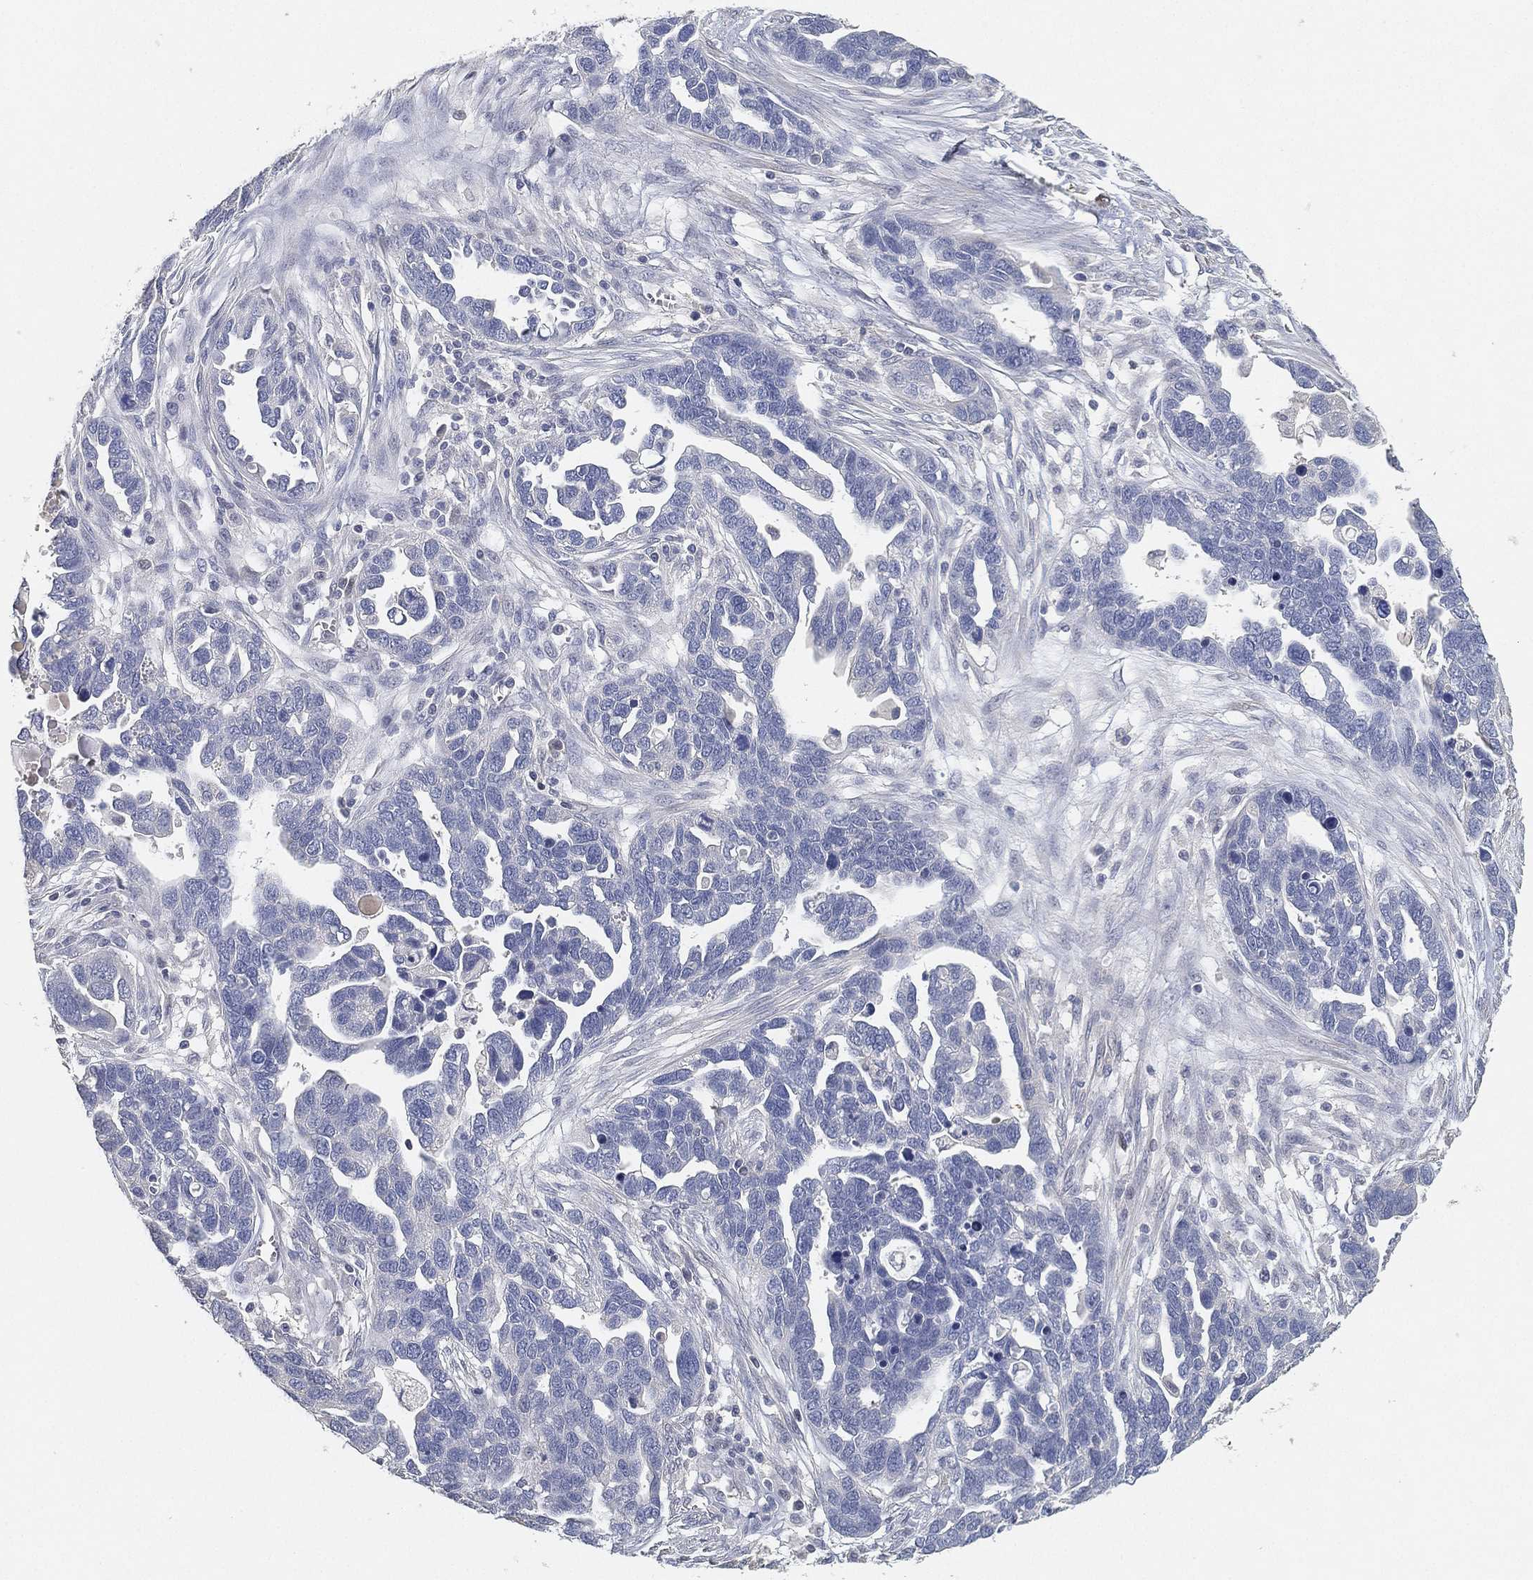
{"staining": {"intensity": "negative", "quantity": "none", "location": "none"}, "tissue": "ovarian cancer", "cell_type": "Tumor cells", "image_type": "cancer", "snomed": [{"axis": "morphology", "description": "Cystadenocarcinoma, serous, NOS"}, {"axis": "topography", "description": "Ovary"}], "caption": "A histopathology image of human ovarian cancer is negative for staining in tumor cells. The staining was performed using DAB (3,3'-diaminobenzidine) to visualize the protein expression in brown, while the nuclei were stained in blue with hematoxylin (Magnification: 20x).", "gene": "GPR61", "patient": {"sex": "female", "age": 54}}